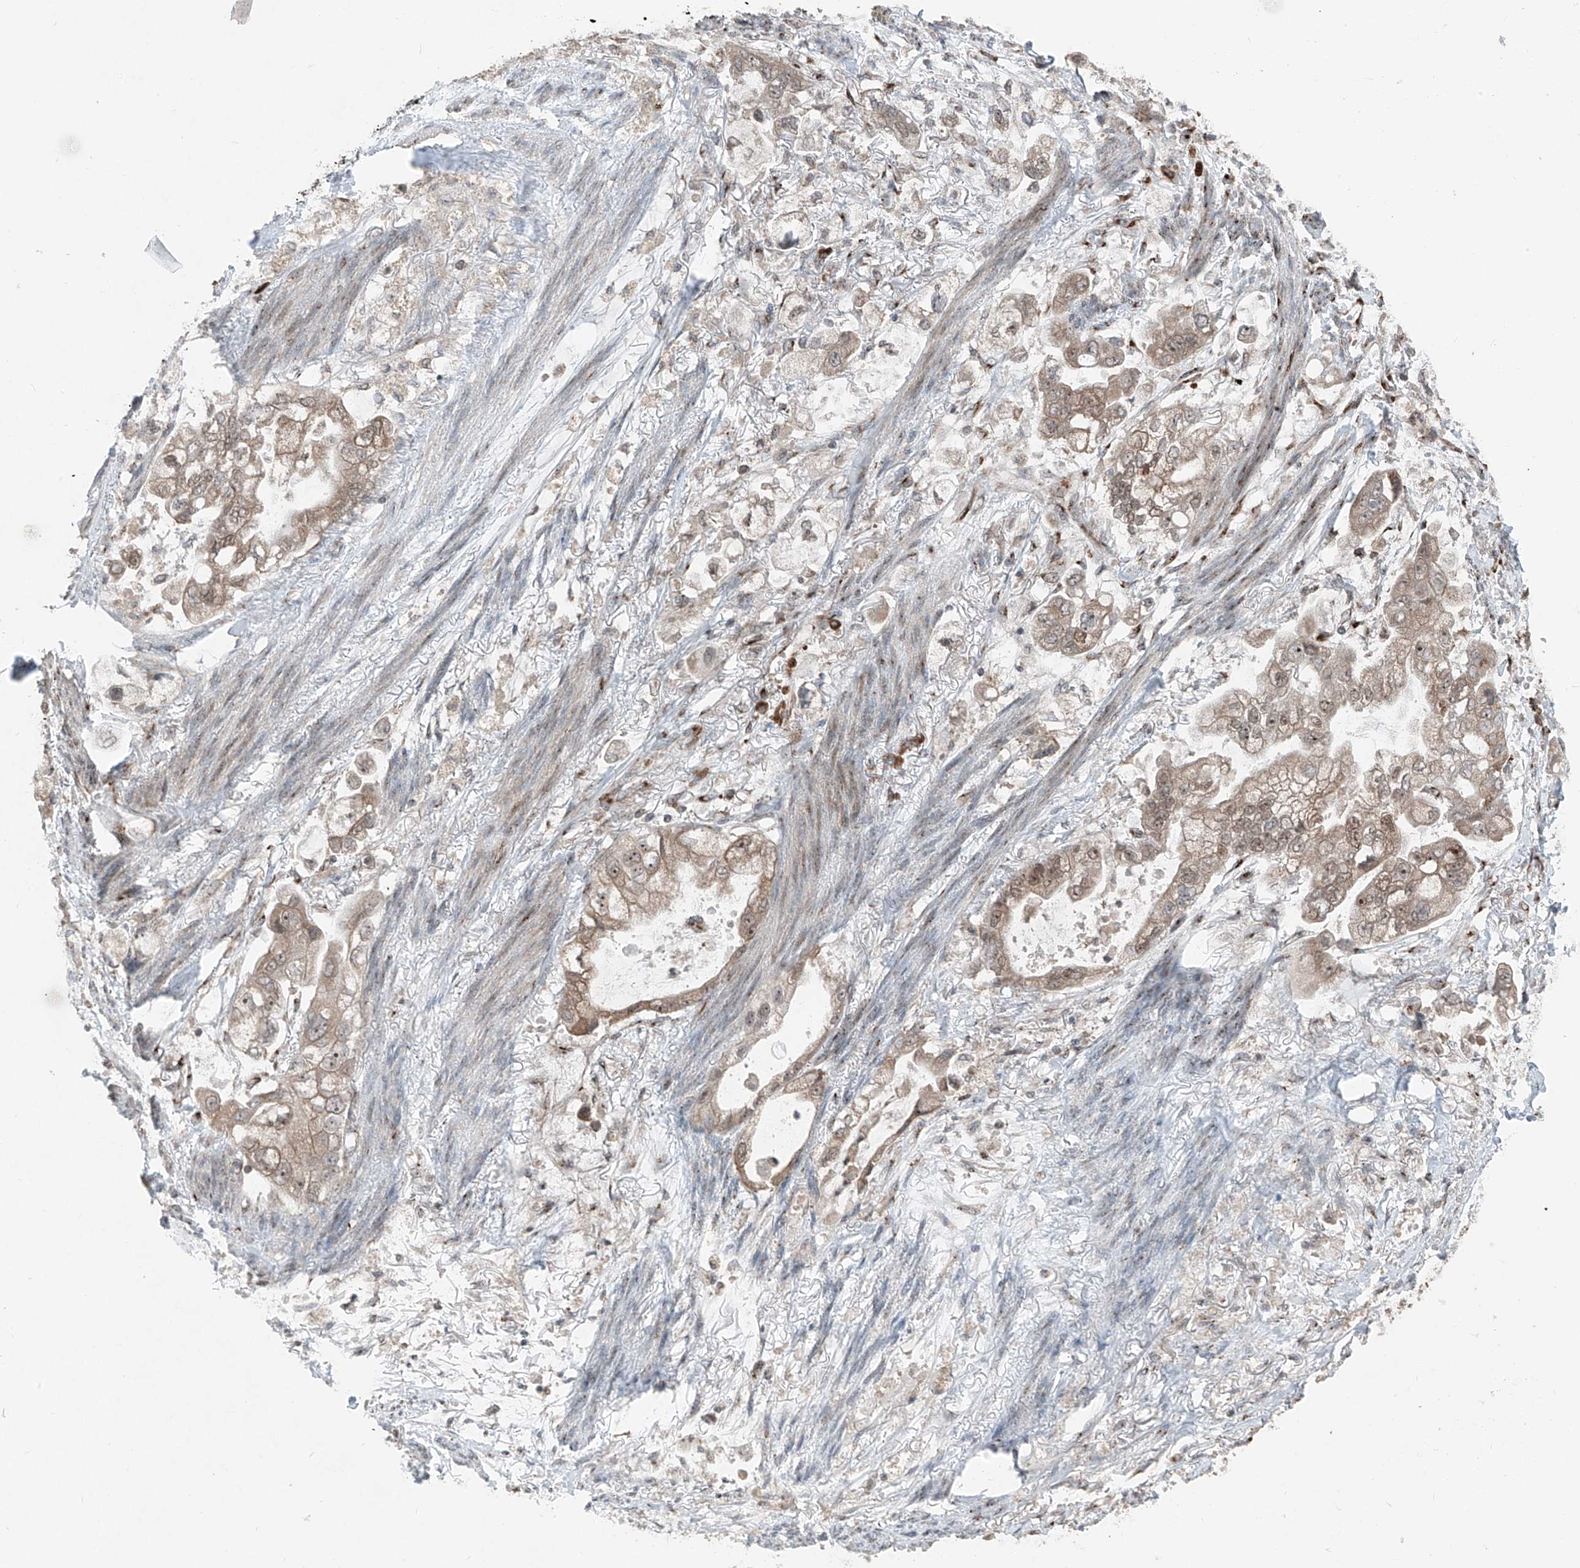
{"staining": {"intensity": "moderate", "quantity": ">75%", "location": "cytoplasmic/membranous"}, "tissue": "stomach cancer", "cell_type": "Tumor cells", "image_type": "cancer", "snomed": [{"axis": "morphology", "description": "Adenocarcinoma, NOS"}, {"axis": "topography", "description": "Stomach"}], "caption": "Stomach adenocarcinoma was stained to show a protein in brown. There is medium levels of moderate cytoplasmic/membranous positivity in approximately >75% of tumor cells.", "gene": "ERLEC1", "patient": {"sex": "male", "age": 62}}